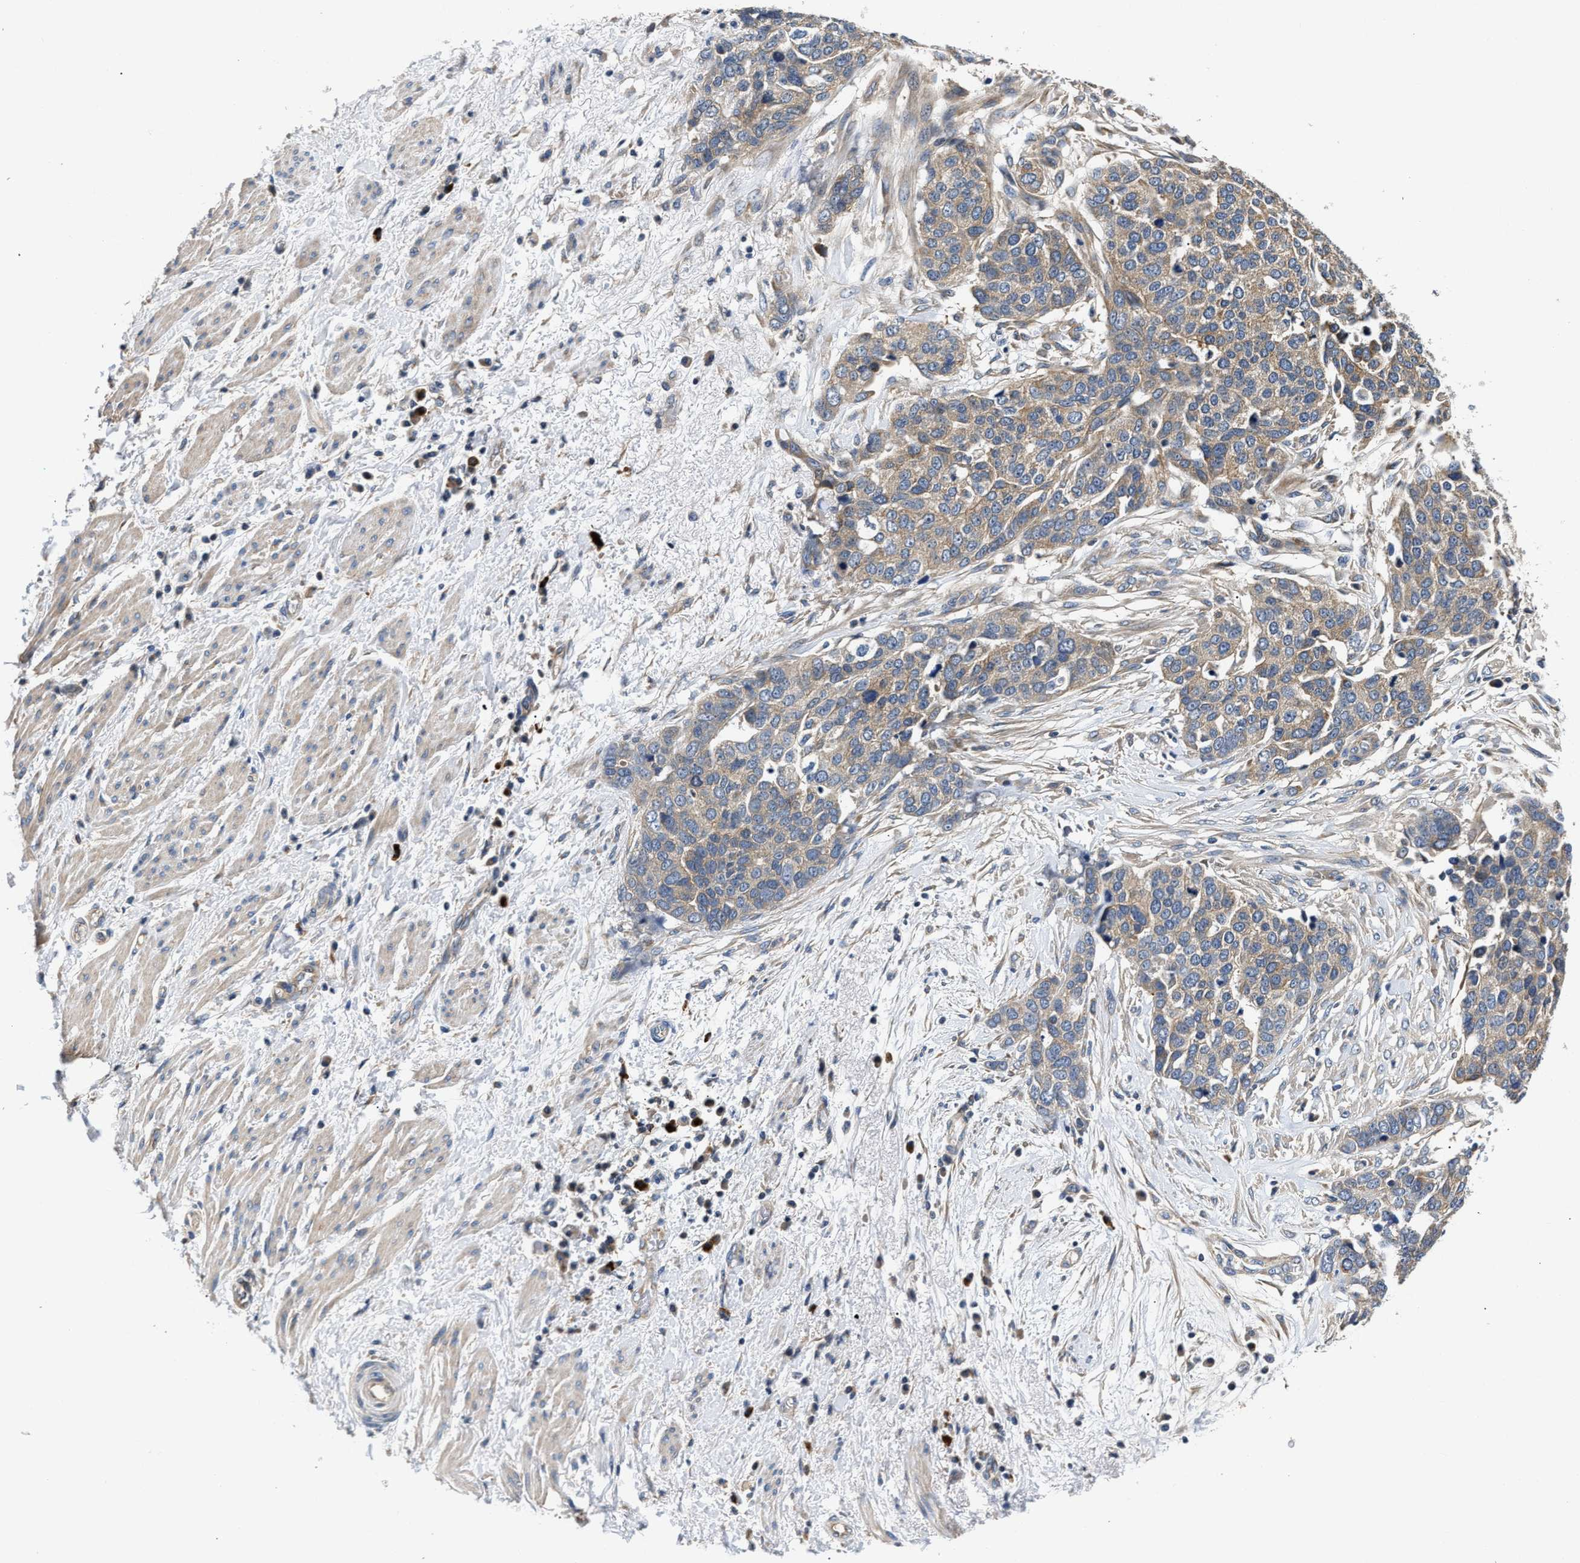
{"staining": {"intensity": "weak", "quantity": "25%-75%", "location": "cytoplasmic/membranous"}, "tissue": "ovarian cancer", "cell_type": "Tumor cells", "image_type": "cancer", "snomed": [{"axis": "morphology", "description": "Cystadenocarcinoma, serous, NOS"}, {"axis": "topography", "description": "Ovary"}], "caption": "Tumor cells show weak cytoplasmic/membranous positivity in about 25%-75% of cells in ovarian cancer (serous cystadenocarcinoma).", "gene": "TEX2", "patient": {"sex": "female", "age": 44}}